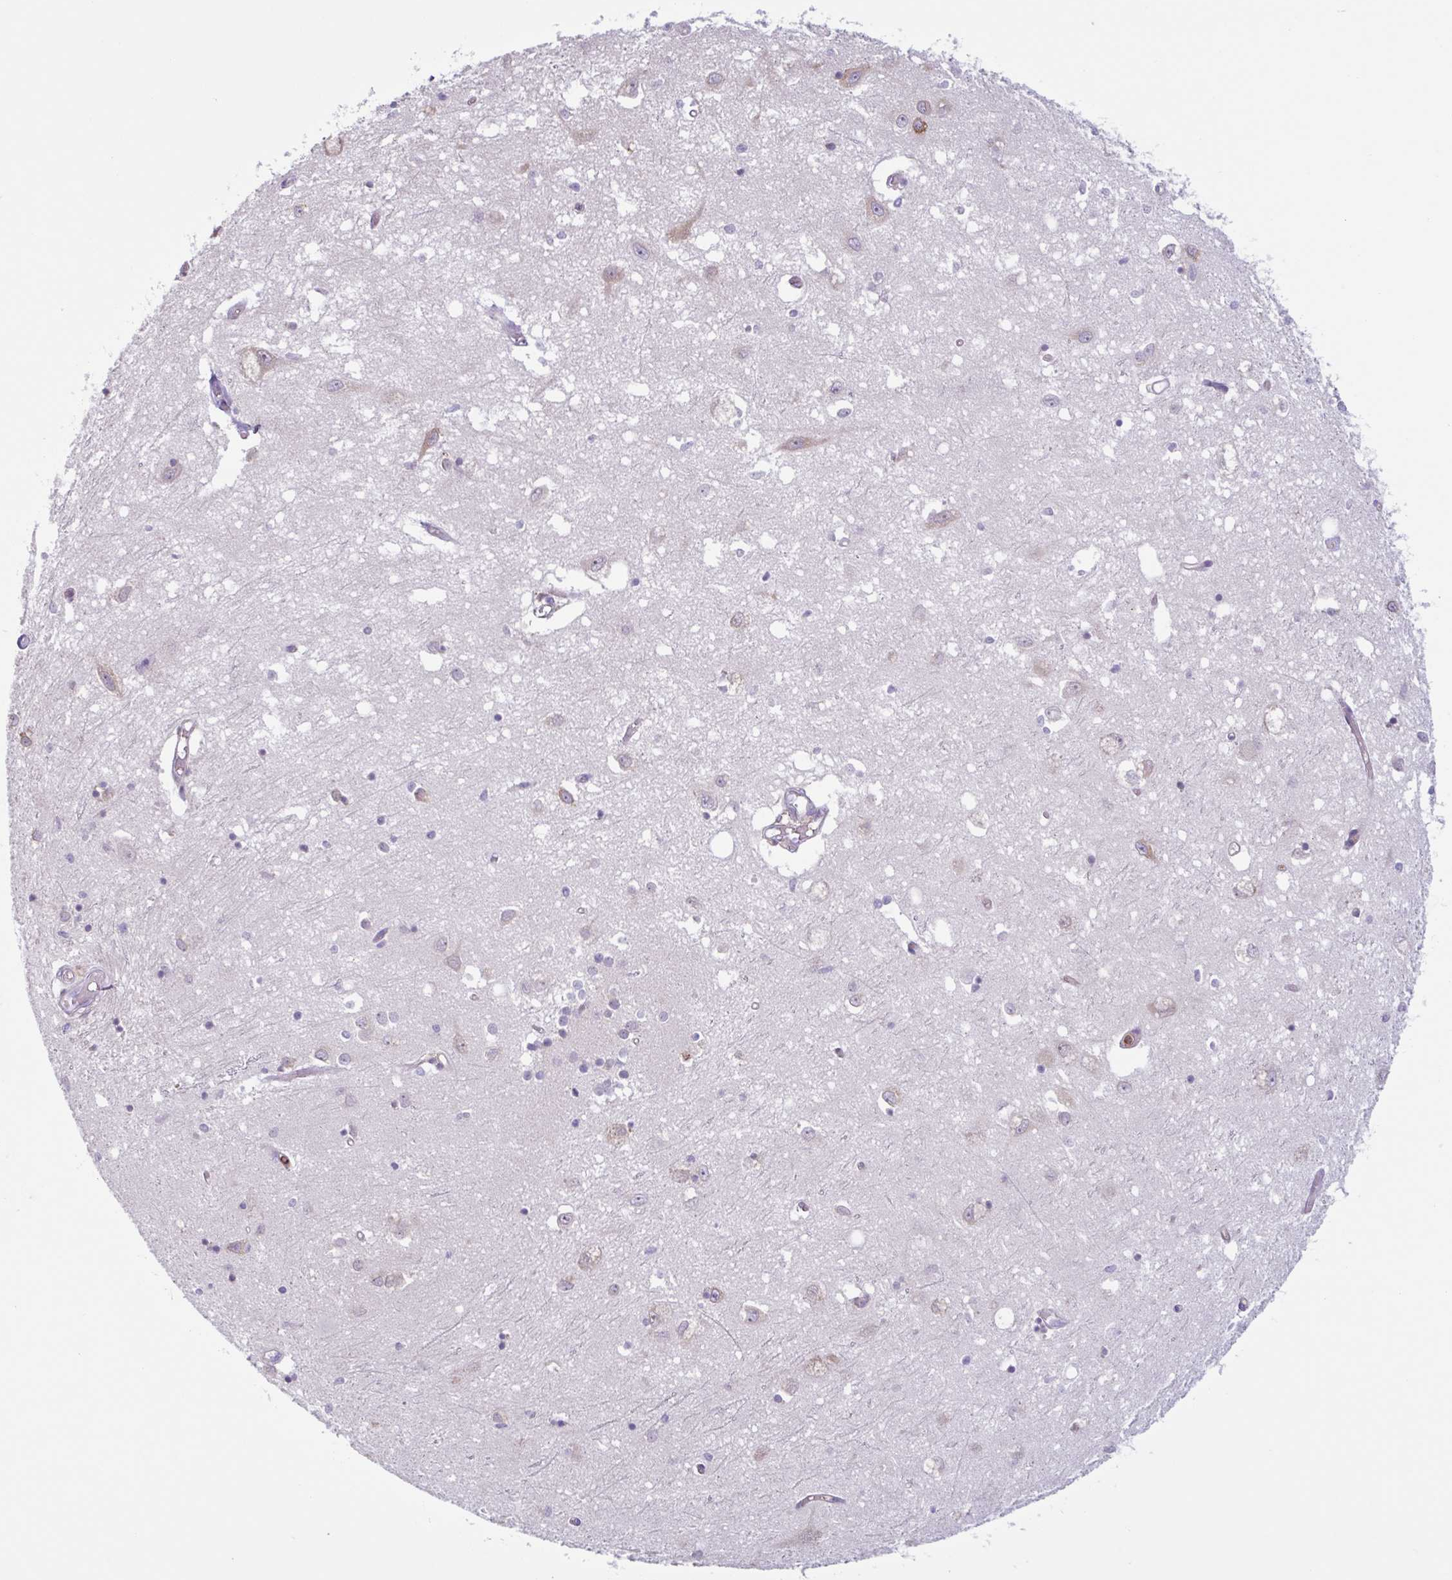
{"staining": {"intensity": "negative", "quantity": "none", "location": "none"}, "tissue": "caudate", "cell_type": "Glial cells", "image_type": "normal", "snomed": [{"axis": "morphology", "description": "Normal tissue, NOS"}, {"axis": "topography", "description": "Lateral ventricle wall"}], "caption": "The histopathology image exhibits no significant positivity in glial cells of caudate.", "gene": "TAF1D", "patient": {"sex": "male", "age": 70}}